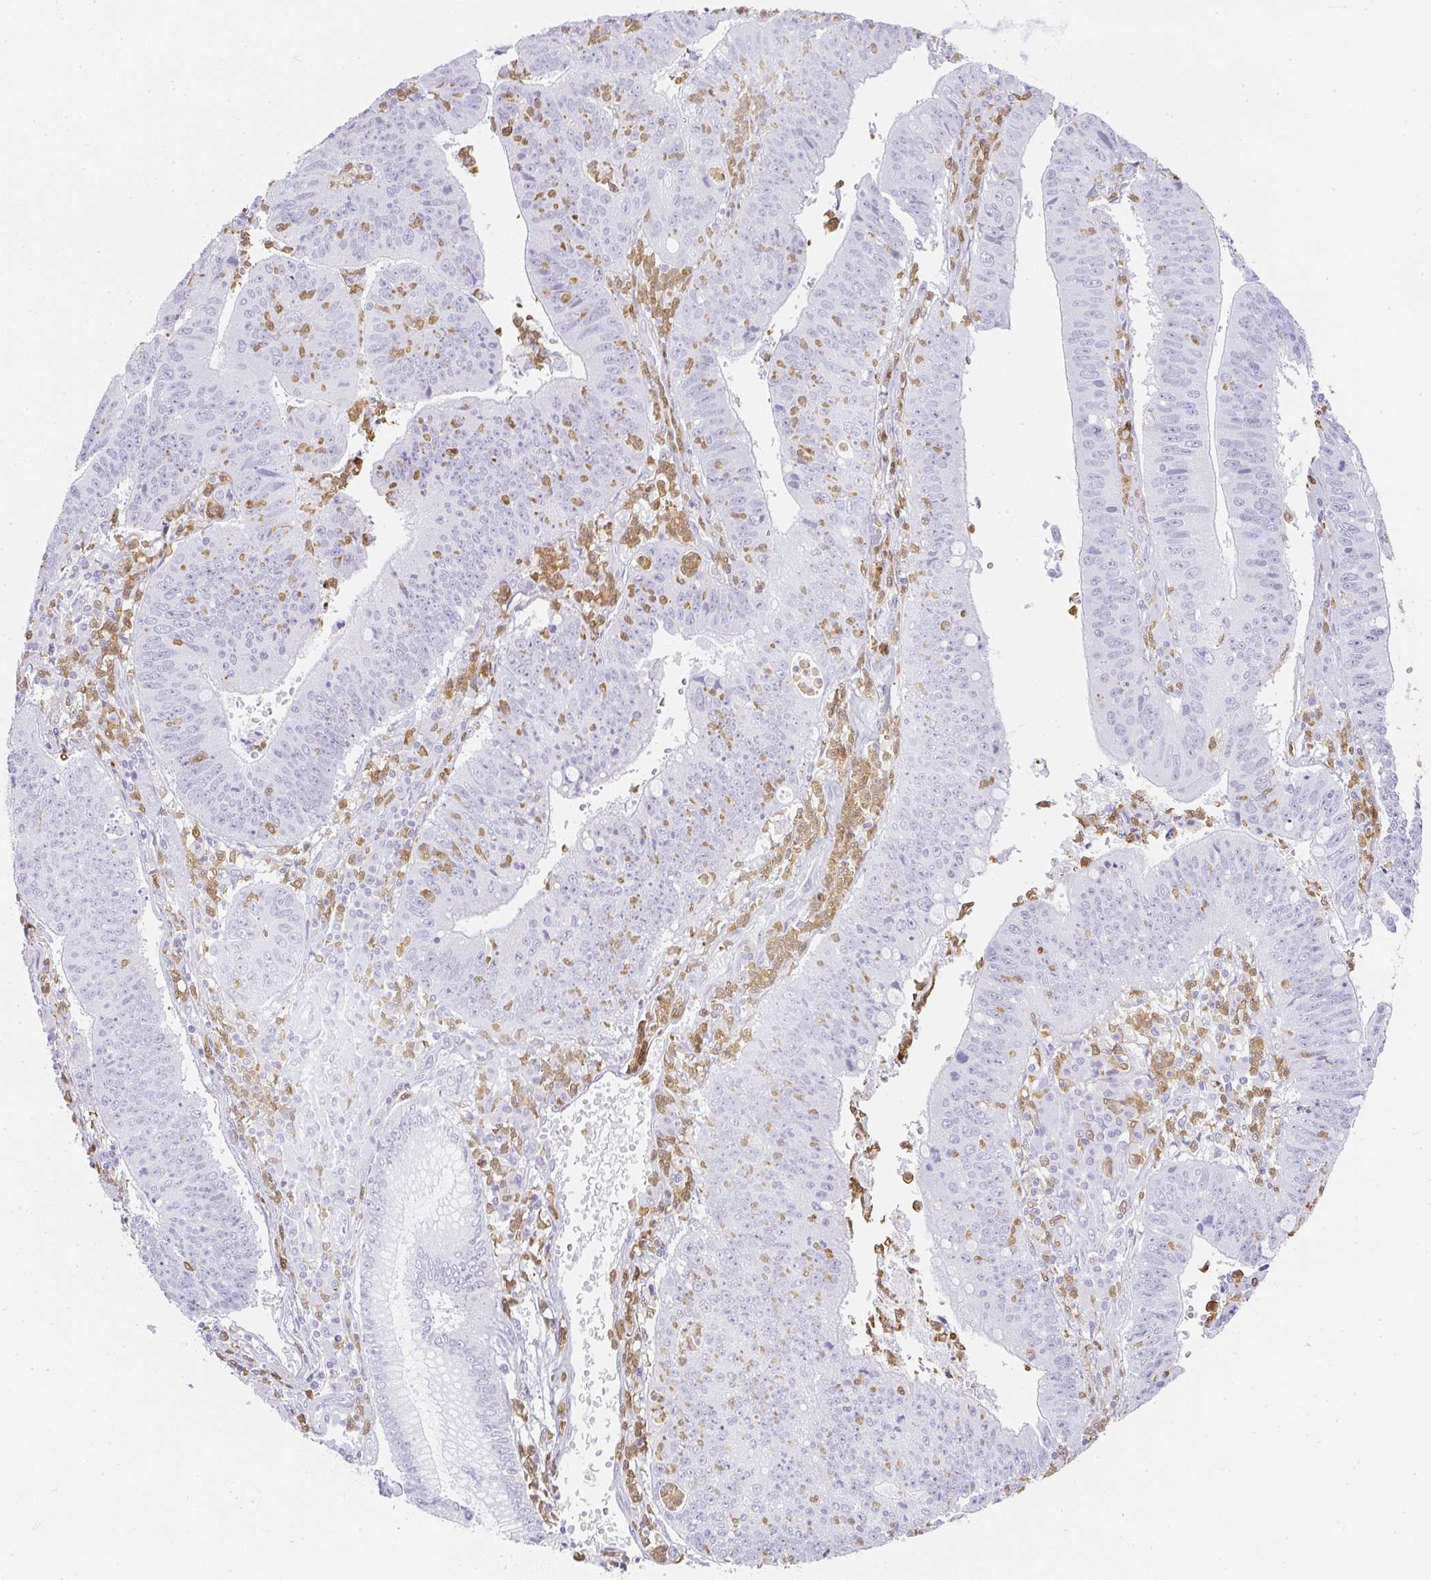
{"staining": {"intensity": "negative", "quantity": "none", "location": "none"}, "tissue": "stomach cancer", "cell_type": "Tumor cells", "image_type": "cancer", "snomed": [{"axis": "morphology", "description": "Adenocarcinoma, NOS"}, {"axis": "topography", "description": "Stomach"}], "caption": "IHC of stomach adenocarcinoma demonstrates no expression in tumor cells.", "gene": "HK3", "patient": {"sex": "male", "age": 59}}